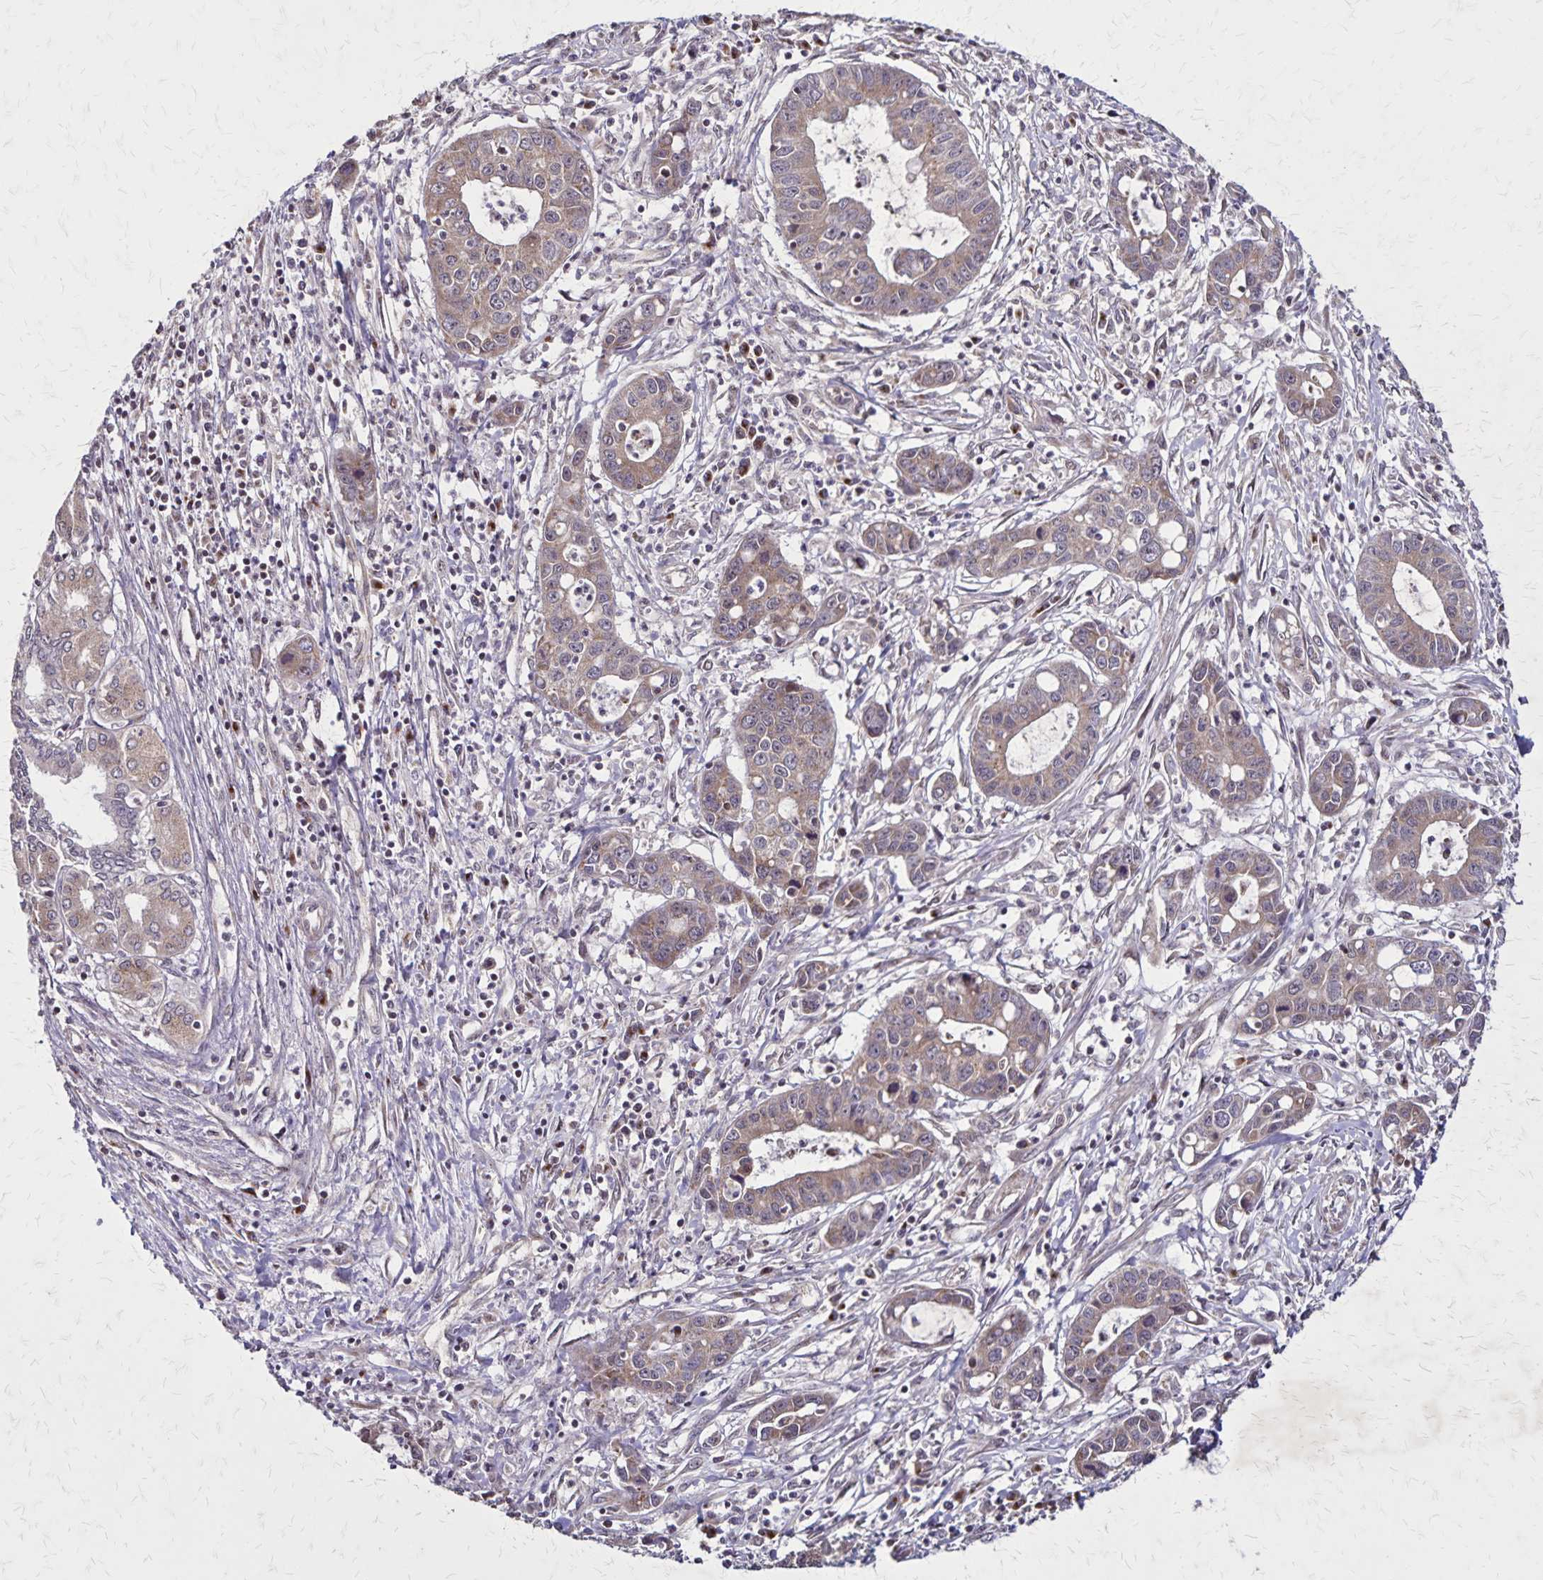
{"staining": {"intensity": "weak", "quantity": ">75%", "location": "cytoplasmic/membranous"}, "tissue": "liver cancer", "cell_type": "Tumor cells", "image_type": "cancer", "snomed": [{"axis": "morphology", "description": "Cholangiocarcinoma"}, {"axis": "topography", "description": "Liver"}], "caption": "Immunohistochemical staining of human liver cholangiocarcinoma reveals low levels of weak cytoplasmic/membranous expression in approximately >75% of tumor cells. Using DAB (brown) and hematoxylin (blue) stains, captured at high magnification using brightfield microscopy.", "gene": "NFS1", "patient": {"sex": "male", "age": 58}}